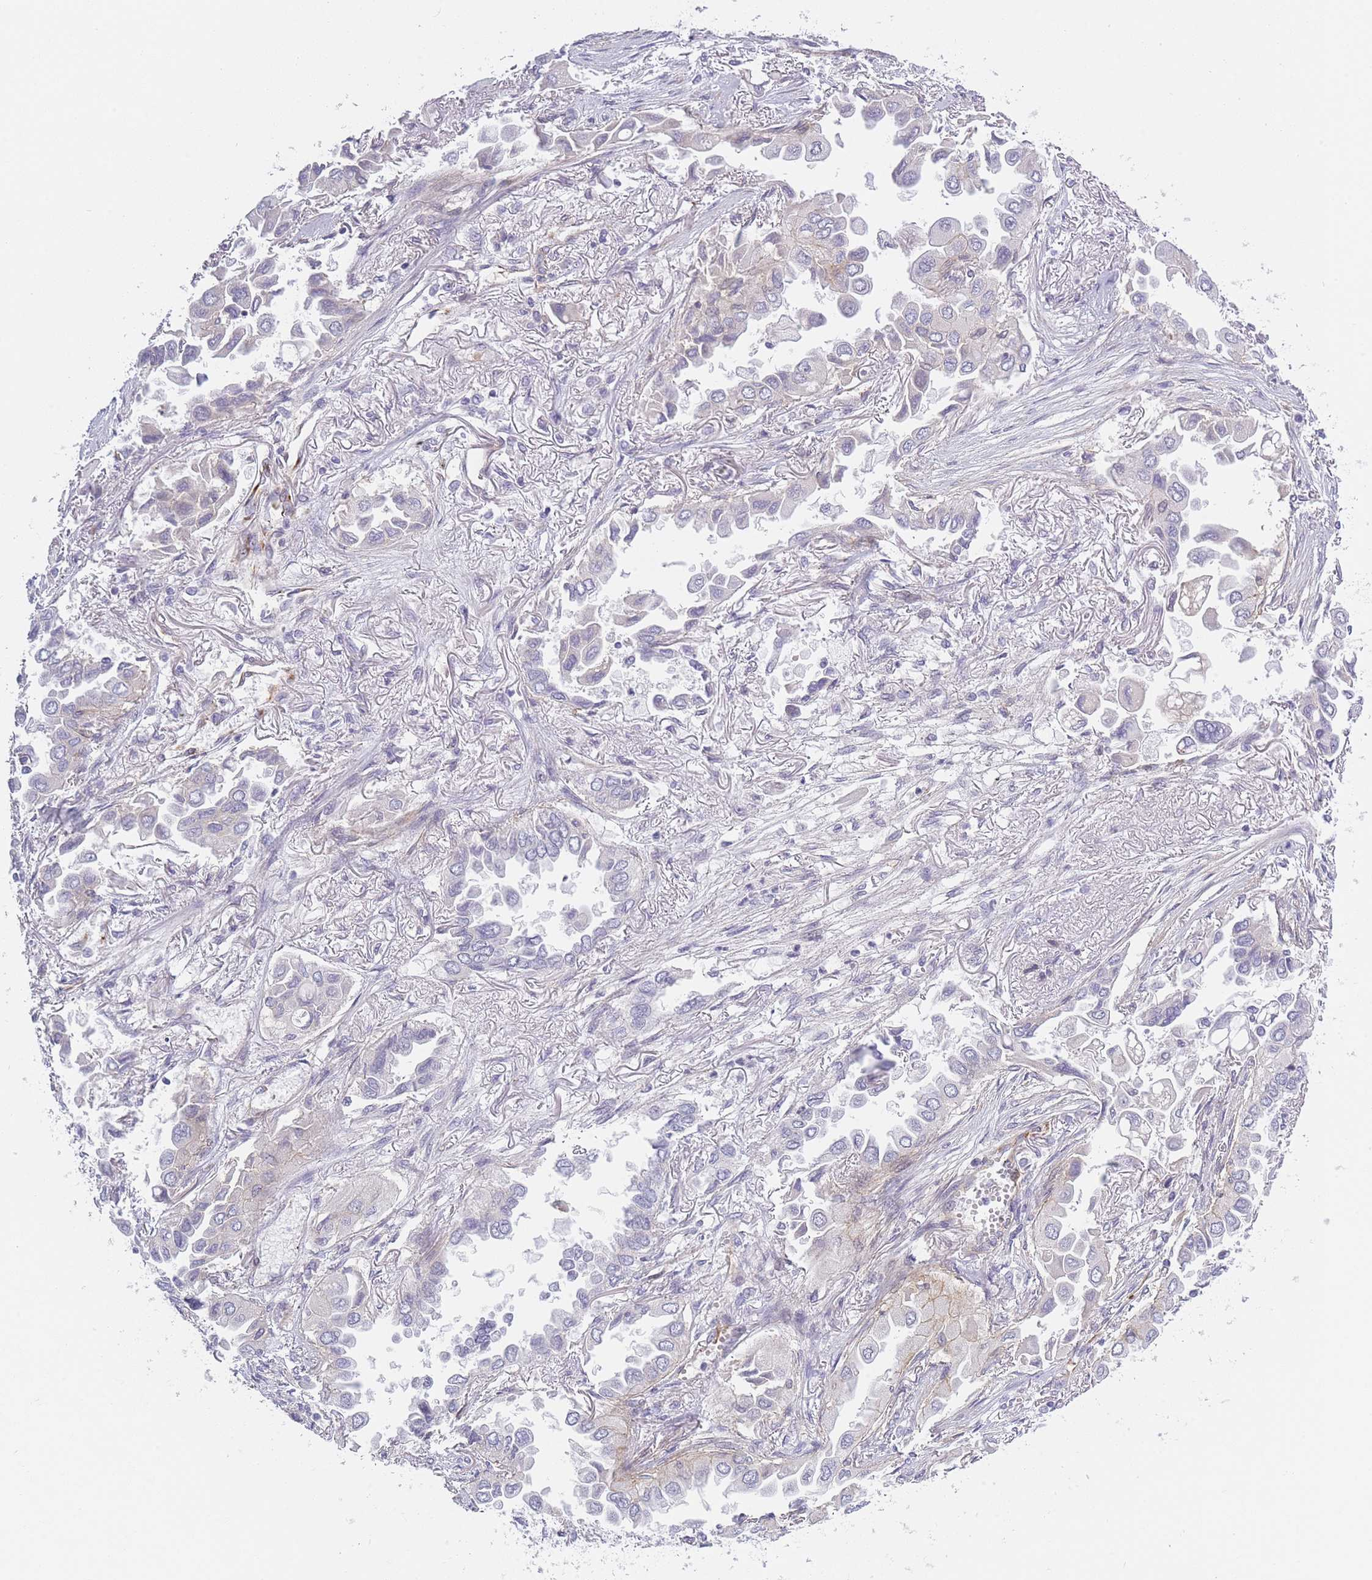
{"staining": {"intensity": "negative", "quantity": "none", "location": "none"}, "tissue": "lung cancer", "cell_type": "Tumor cells", "image_type": "cancer", "snomed": [{"axis": "morphology", "description": "Adenocarcinoma, NOS"}, {"axis": "topography", "description": "Lung"}], "caption": "This histopathology image is of lung adenocarcinoma stained with IHC to label a protein in brown with the nuclei are counter-stained blue. There is no positivity in tumor cells.", "gene": "SLC7A6", "patient": {"sex": "female", "age": 76}}